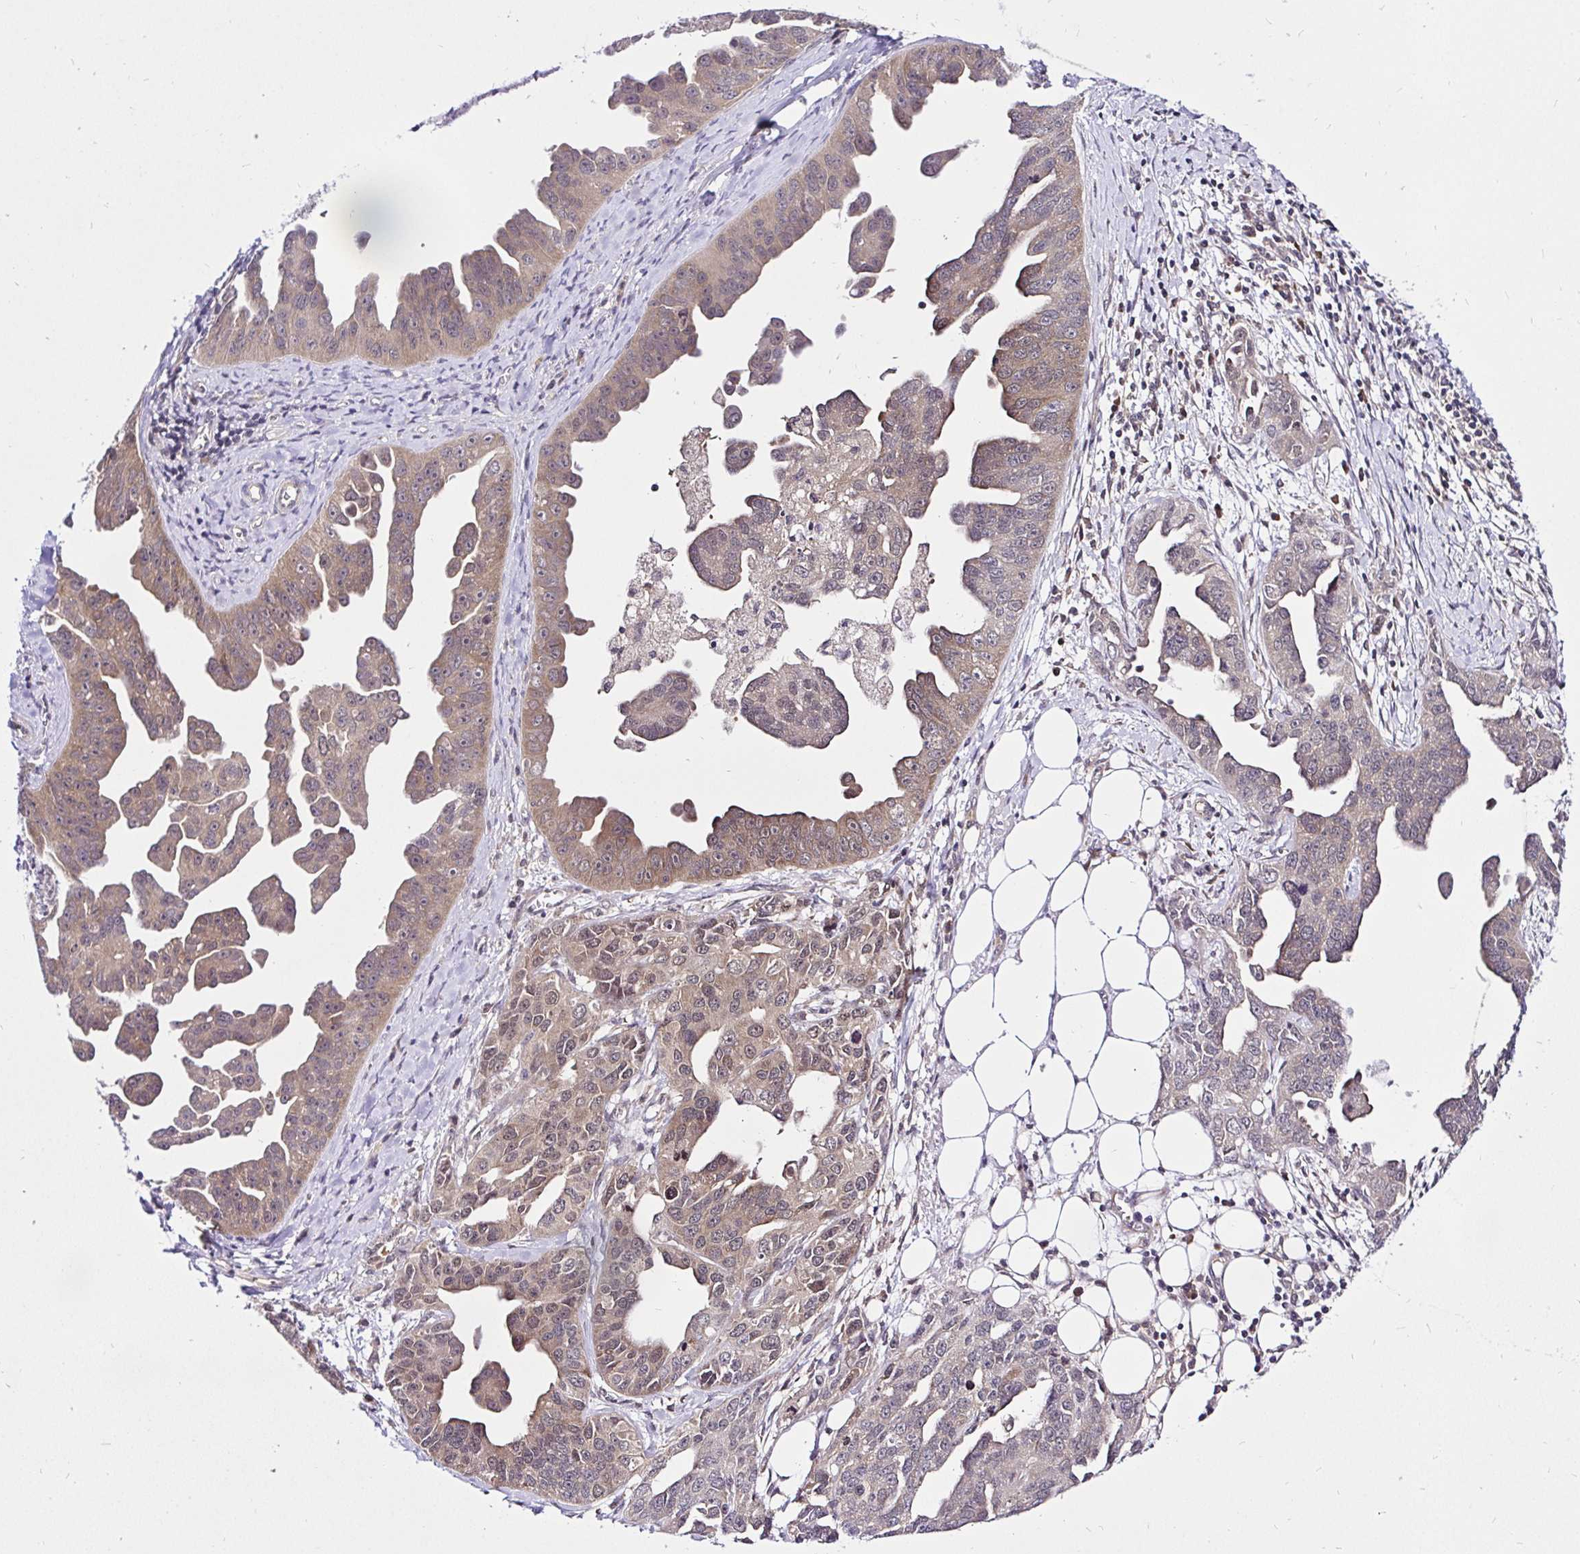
{"staining": {"intensity": "weak", "quantity": ">75%", "location": "cytoplasmic/membranous,nuclear"}, "tissue": "ovarian cancer", "cell_type": "Tumor cells", "image_type": "cancer", "snomed": [{"axis": "morphology", "description": "Cystadenocarcinoma, serous, NOS"}, {"axis": "topography", "description": "Ovary"}], "caption": "Tumor cells exhibit low levels of weak cytoplasmic/membranous and nuclear expression in about >75% of cells in human ovarian cancer. Using DAB (brown) and hematoxylin (blue) stains, captured at high magnification using brightfield microscopy.", "gene": "UBE2M", "patient": {"sex": "female", "age": 75}}